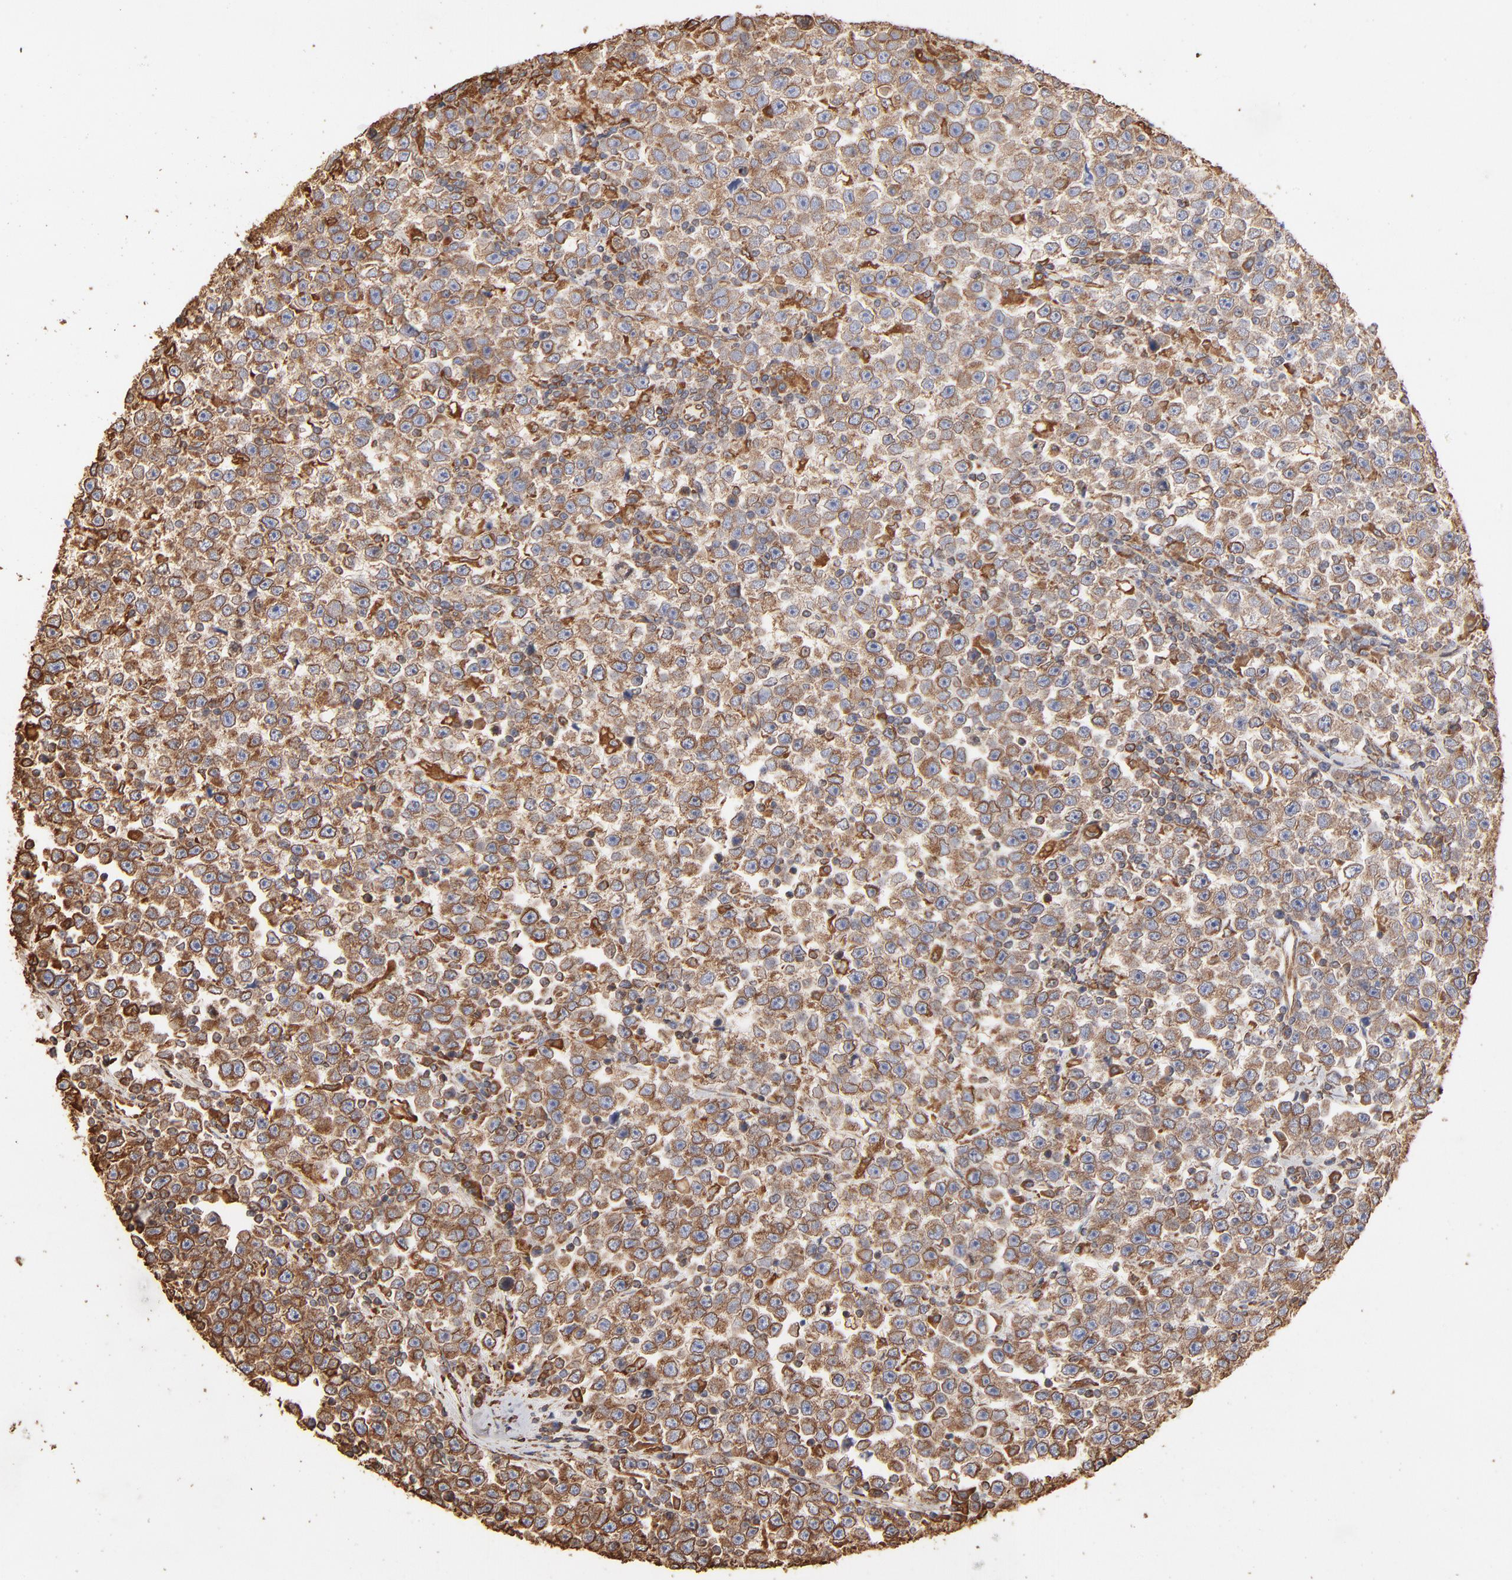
{"staining": {"intensity": "moderate", "quantity": ">75%", "location": "cytoplasmic/membranous"}, "tissue": "testis cancer", "cell_type": "Tumor cells", "image_type": "cancer", "snomed": [{"axis": "morphology", "description": "Seminoma, NOS"}, {"axis": "topography", "description": "Testis"}], "caption": "IHC image of neoplastic tissue: human testis cancer (seminoma) stained using immunohistochemistry (IHC) demonstrates medium levels of moderate protein expression localized specifically in the cytoplasmic/membranous of tumor cells, appearing as a cytoplasmic/membranous brown color.", "gene": "PDIA3", "patient": {"sex": "male", "age": 43}}